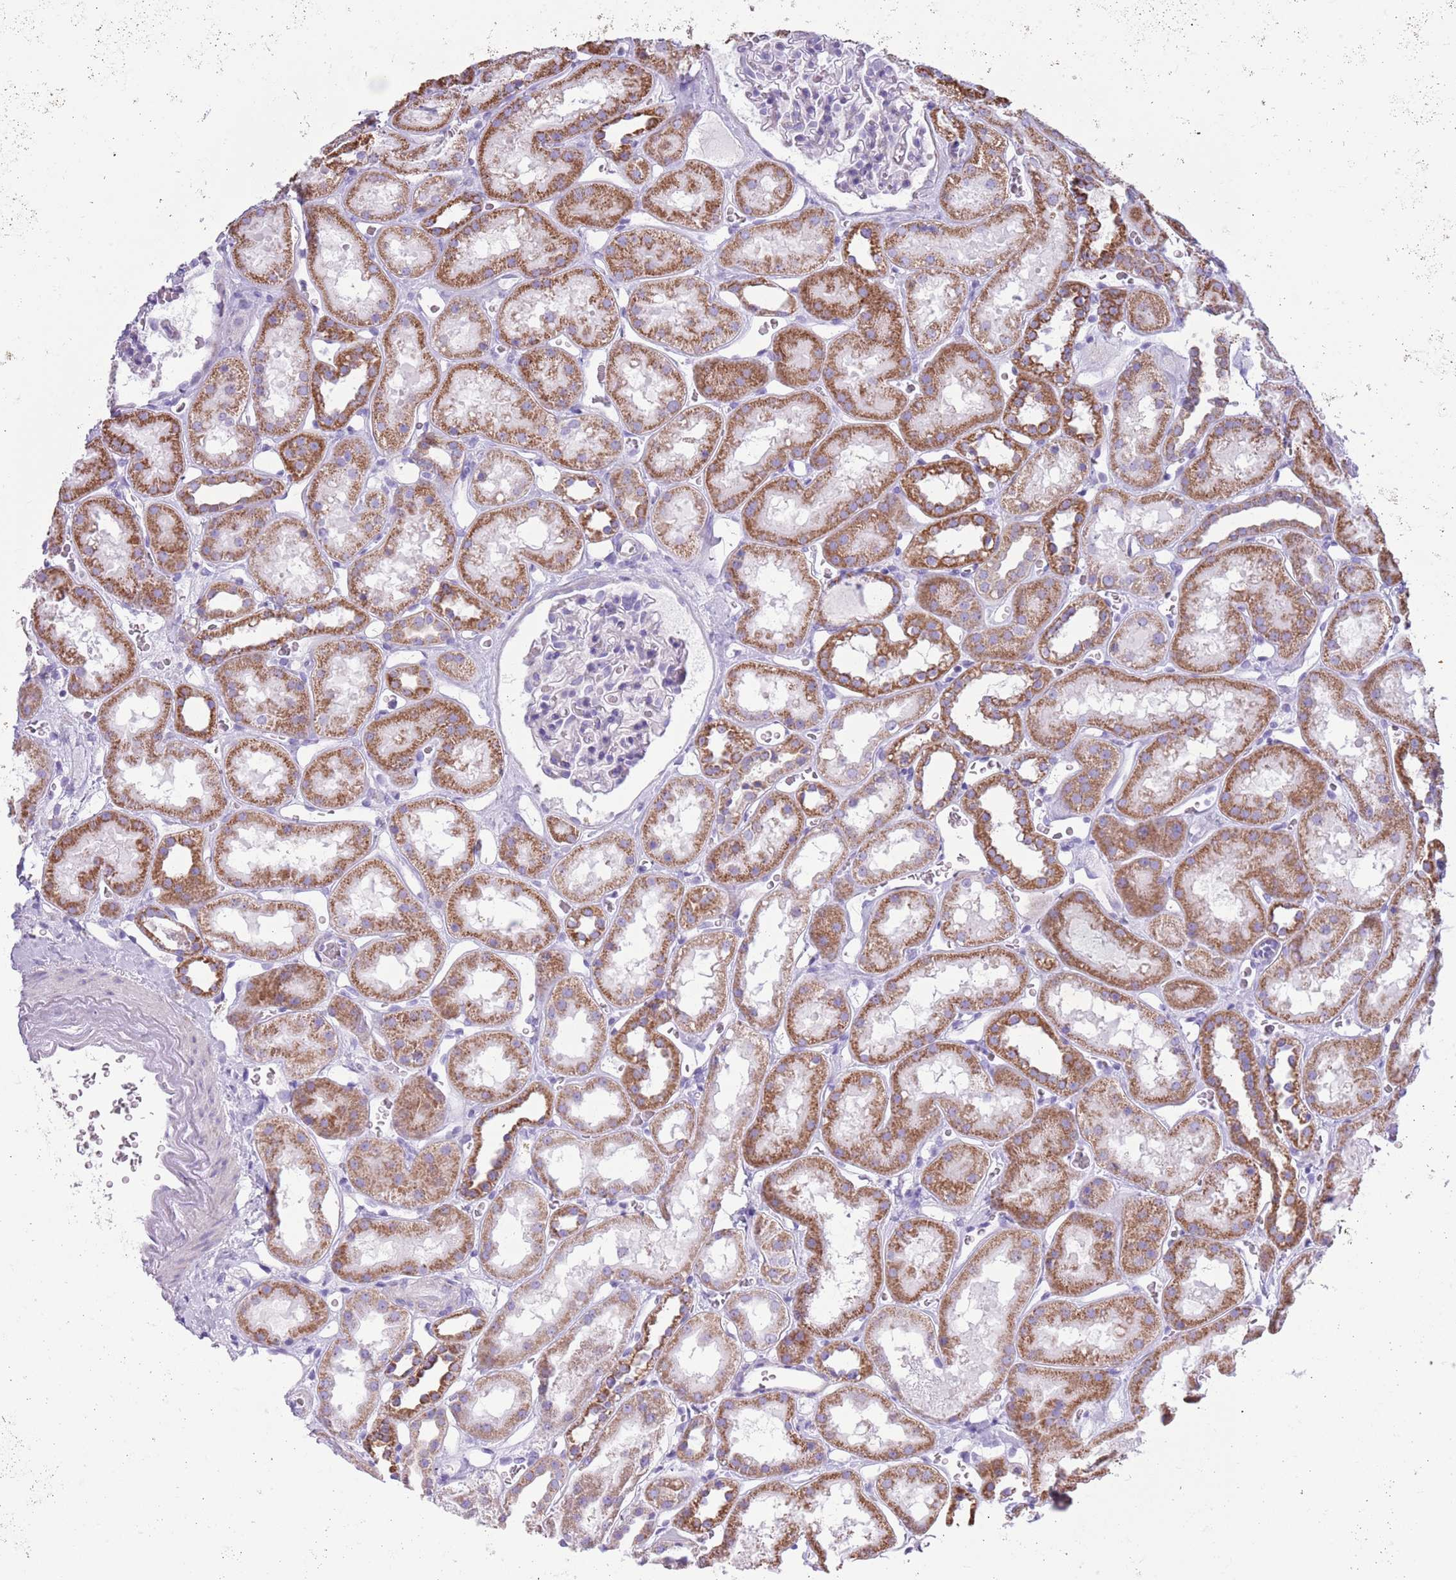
{"staining": {"intensity": "negative", "quantity": "none", "location": "none"}, "tissue": "kidney", "cell_type": "Cells in glomeruli", "image_type": "normal", "snomed": [{"axis": "morphology", "description": "Normal tissue, NOS"}, {"axis": "topography", "description": "Kidney"}], "caption": "The image displays no staining of cells in glomeruli in benign kidney.", "gene": "MOCOS", "patient": {"sex": "female", "age": 41}}